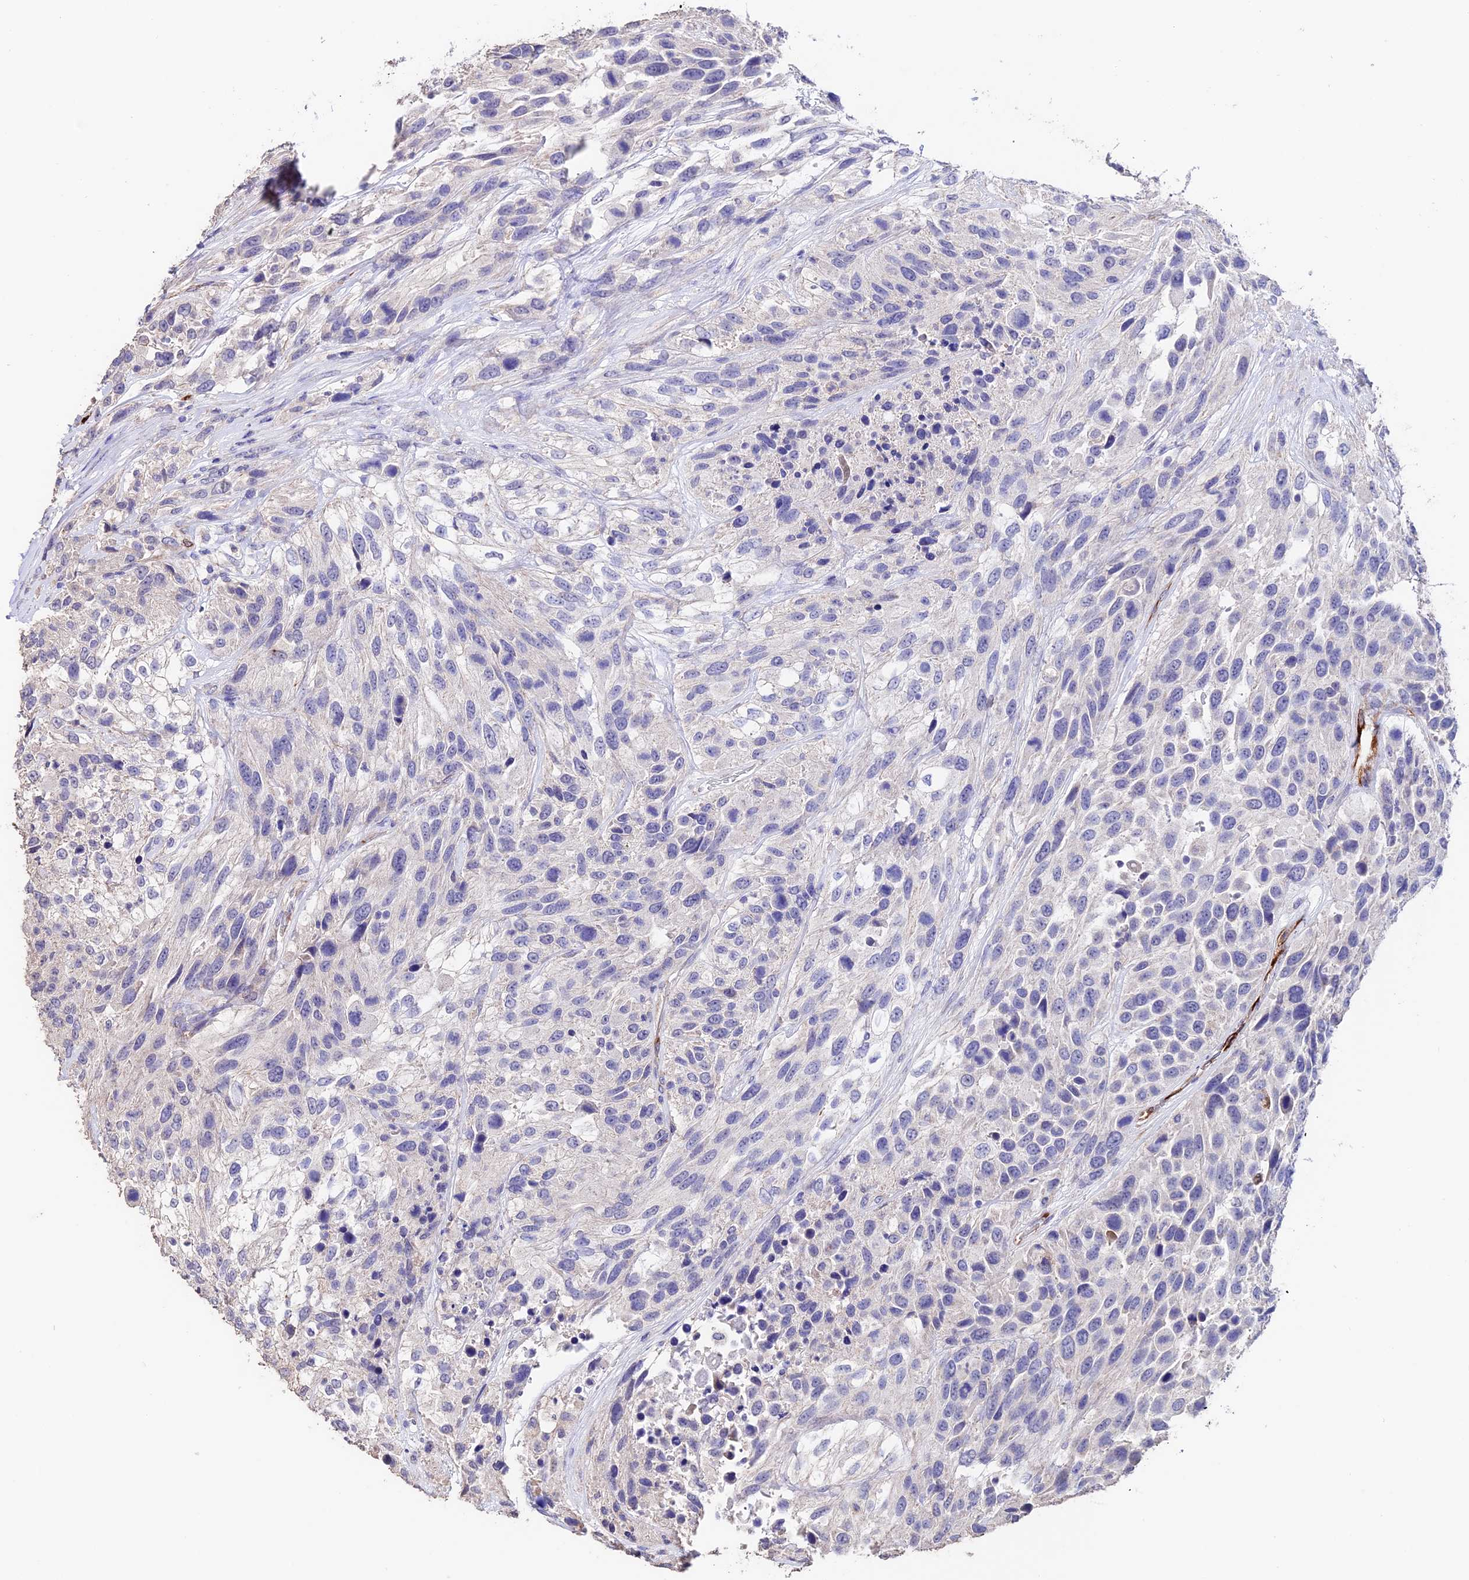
{"staining": {"intensity": "negative", "quantity": "none", "location": "none"}, "tissue": "urothelial cancer", "cell_type": "Tumor cells", "image_type": "cancer", "snomed": [{"axis": "morphology", "description": "Urothelial carcinoma, High grade"}, {"axis": "topography", "description": "Urinary bladder"}], "caption": "High power microscopy image of an immunohistochemistry photomicrograph of urothelial cancer, revealing no significant expression in tumor cells.", "gene": "ESM1", "patient": {"sex": "female", "age": 70}}